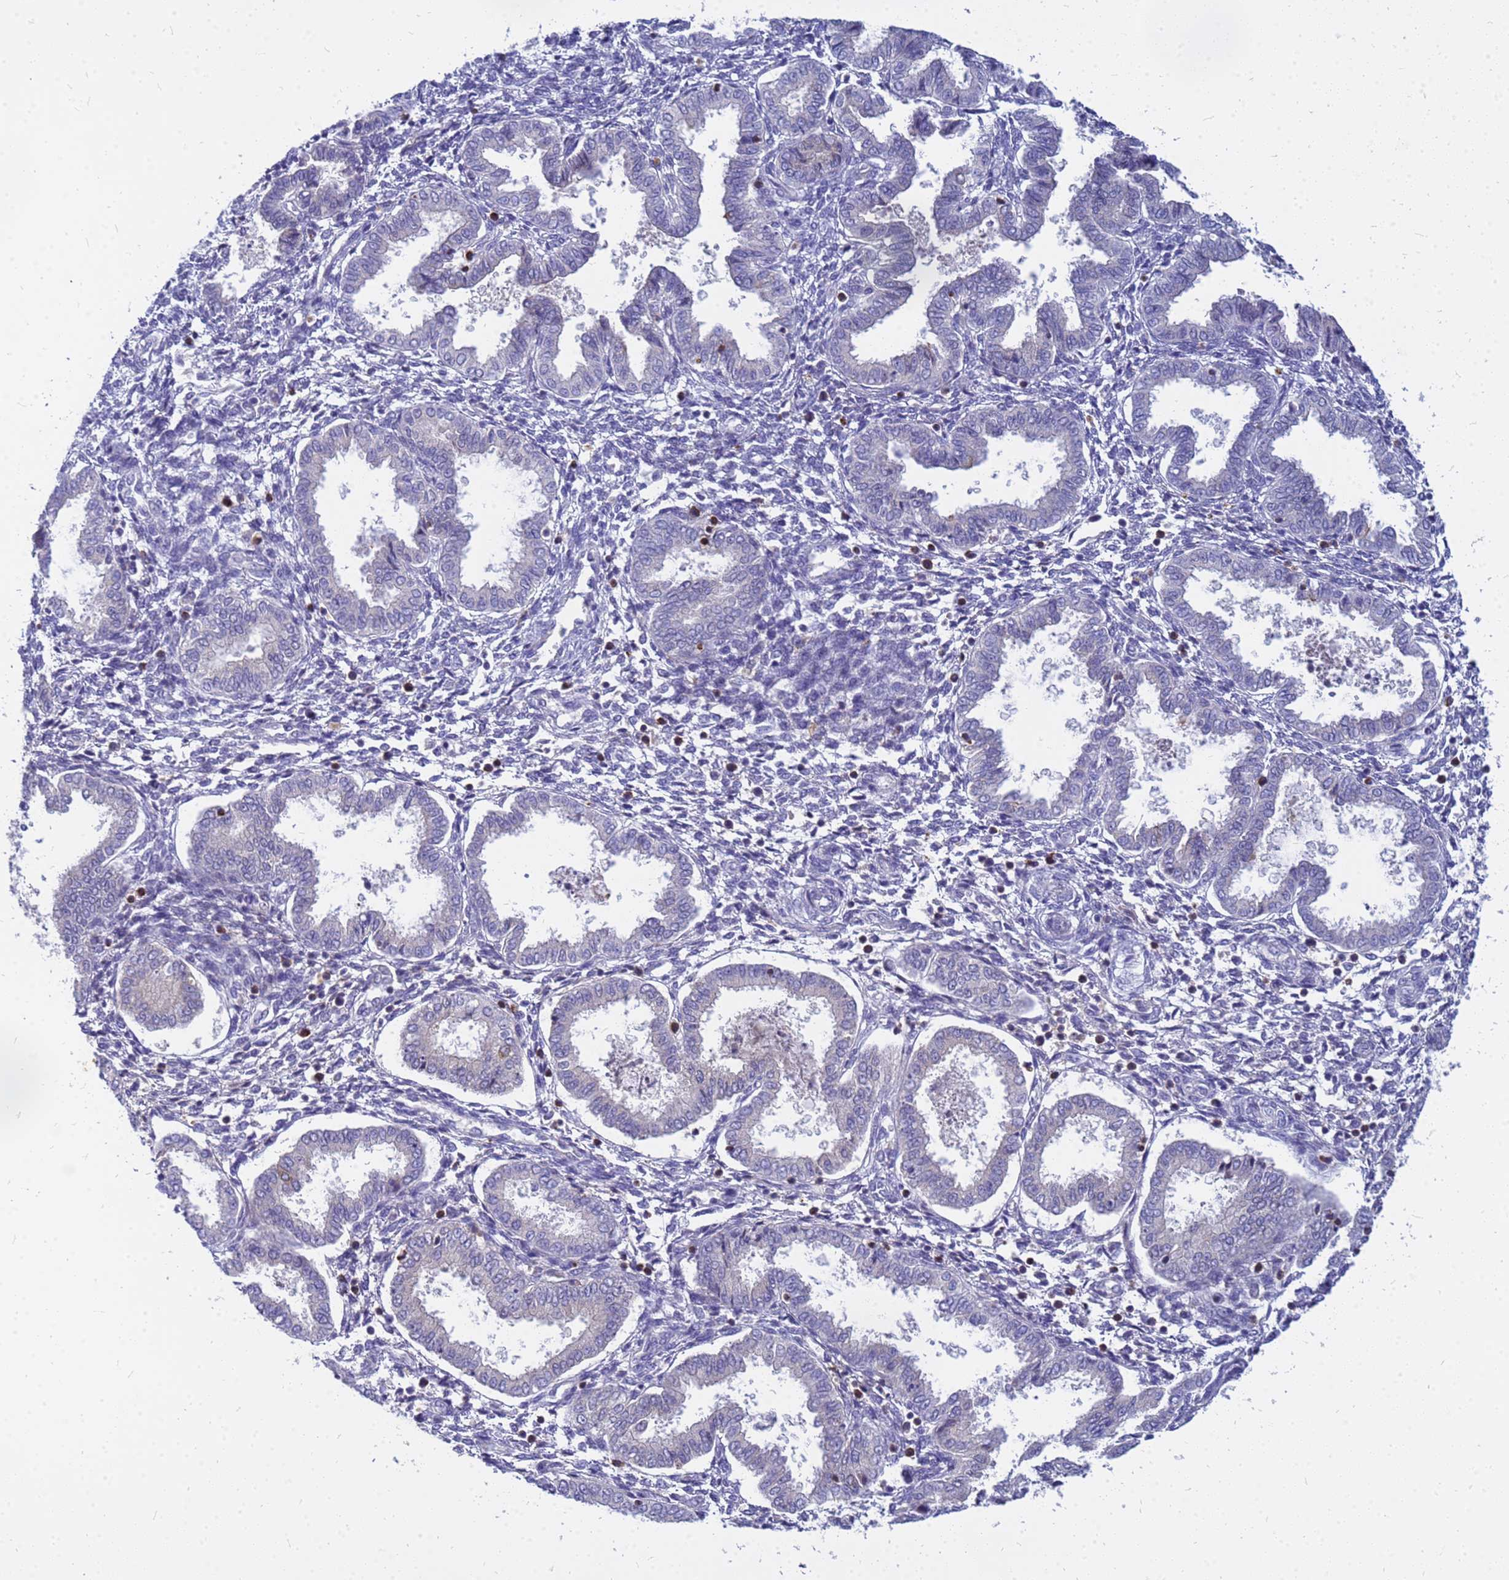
{"staining": {"intensity": "negative", "quantity": "none", "location": "none"}, "tissue": "endometrium", "cell_type": "Cells in endometrial stroma", "image_type": "normal", "snomed": [{"axis": "morphology", "description": "Normal tissue, NOS"}, {"axis": "topography", "description": "Endometrium"}], "caption": "Immunohistochemical staining of unremarkable human endometrium exhibits no significant expression in cells in endometrial stroma. (DAB (3,3'-diaminobenzidine) IHC visualized using brightfield microscopy, high magnification).", "gene": "SRGAP3", "patient": {"sex": "female", "age": 33}}